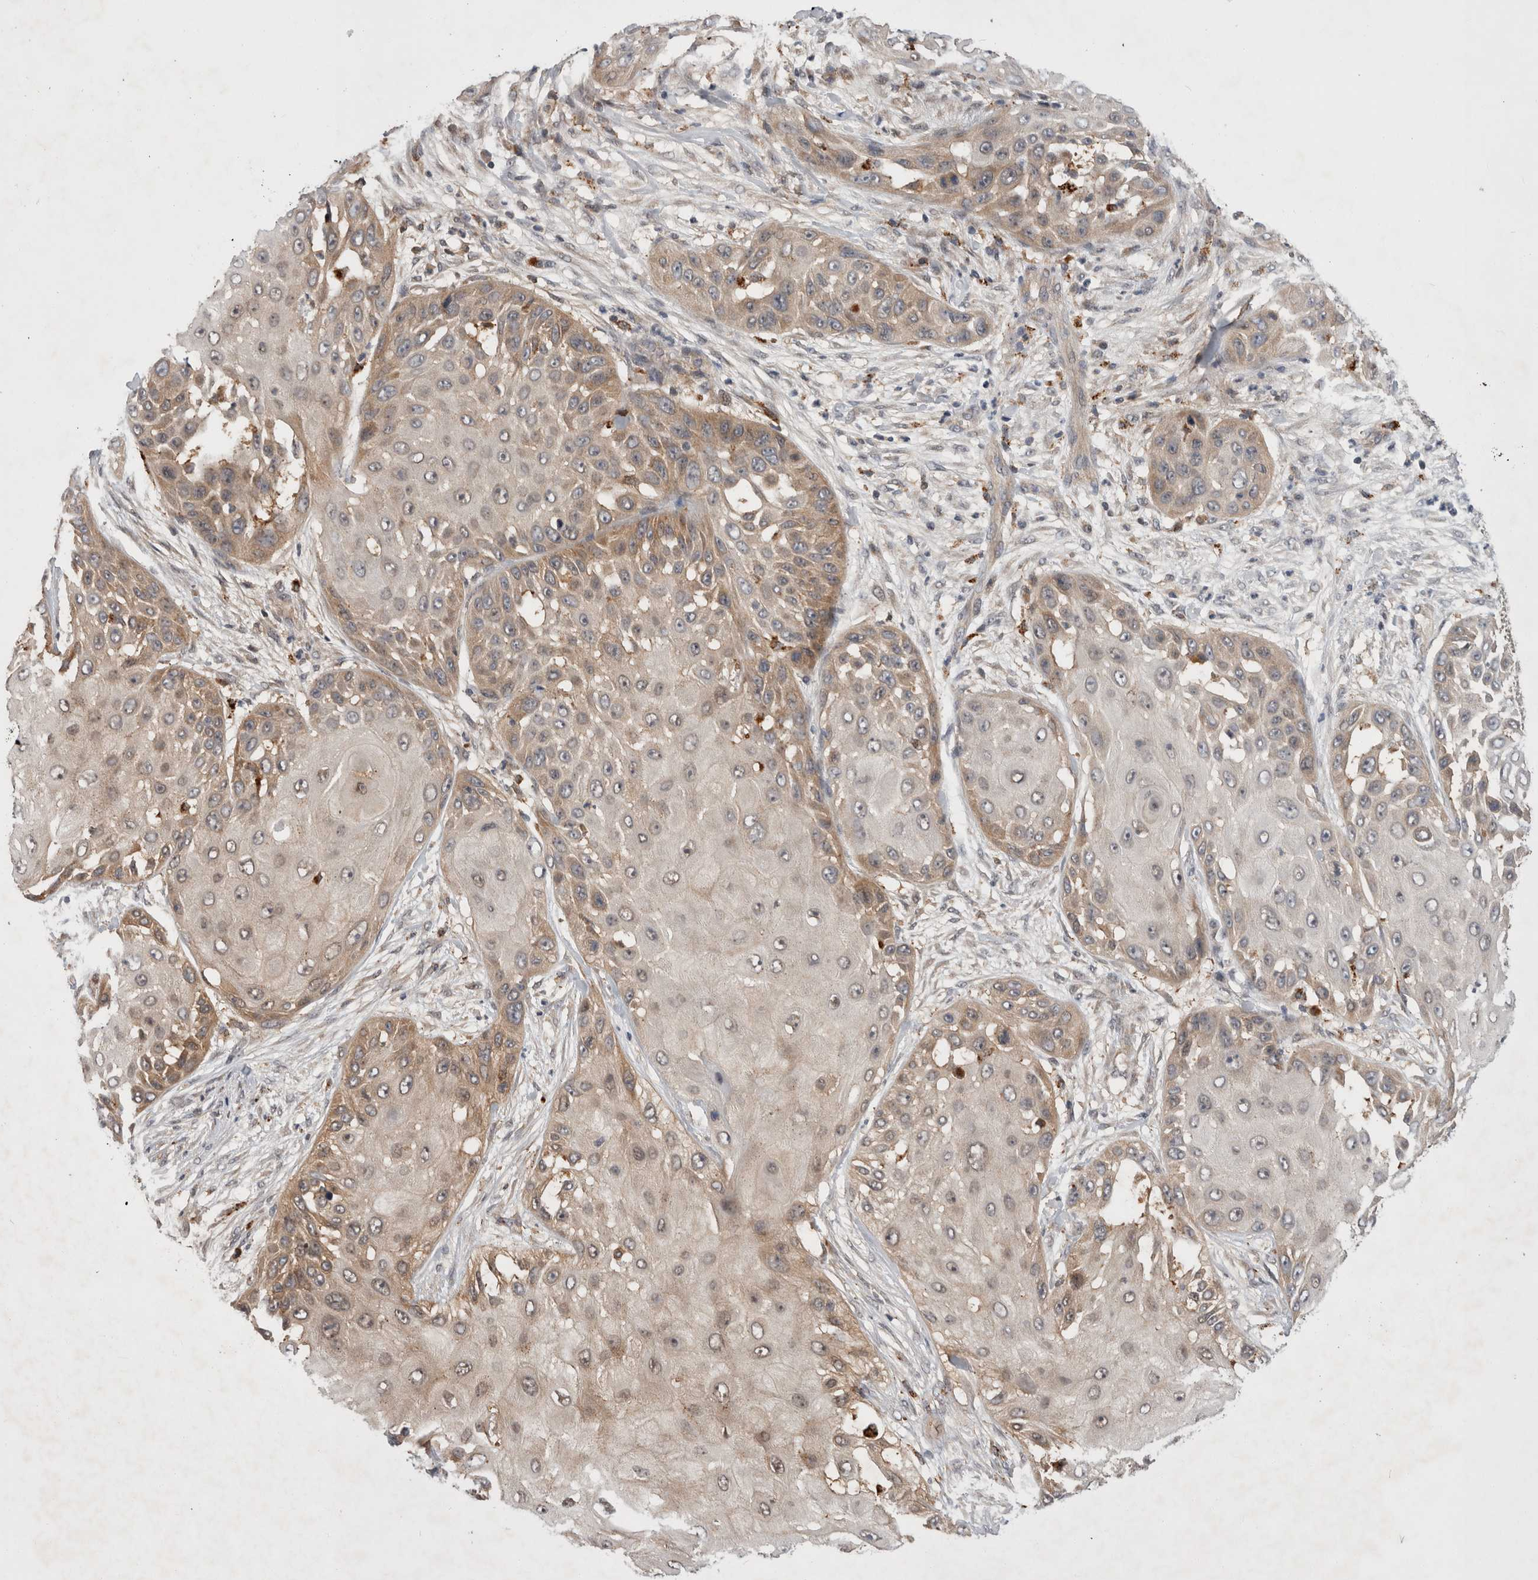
{"staining": {"intensity": "weak", "quantity": "25%-75%", "location": "cytoplasmic/membranous"}, "tissue": "skin cancer", "cell_type": "Tumor cells", "image_type": "cancer", "snomed": [{"axis": "morphology", "description": "Squamous cell carcinoma, NOS"}, {"axis": "topography", "description": "Skin"}], "caption": "Skin squamous cell carcinoma was stained to show a protein in brown. There is low levels of weak cytoplasmic/membranous expression in approximately 25%-75% of tumor cells.", "gene": "MRPL37", "patient": {"sex": "female", "age": 44}}